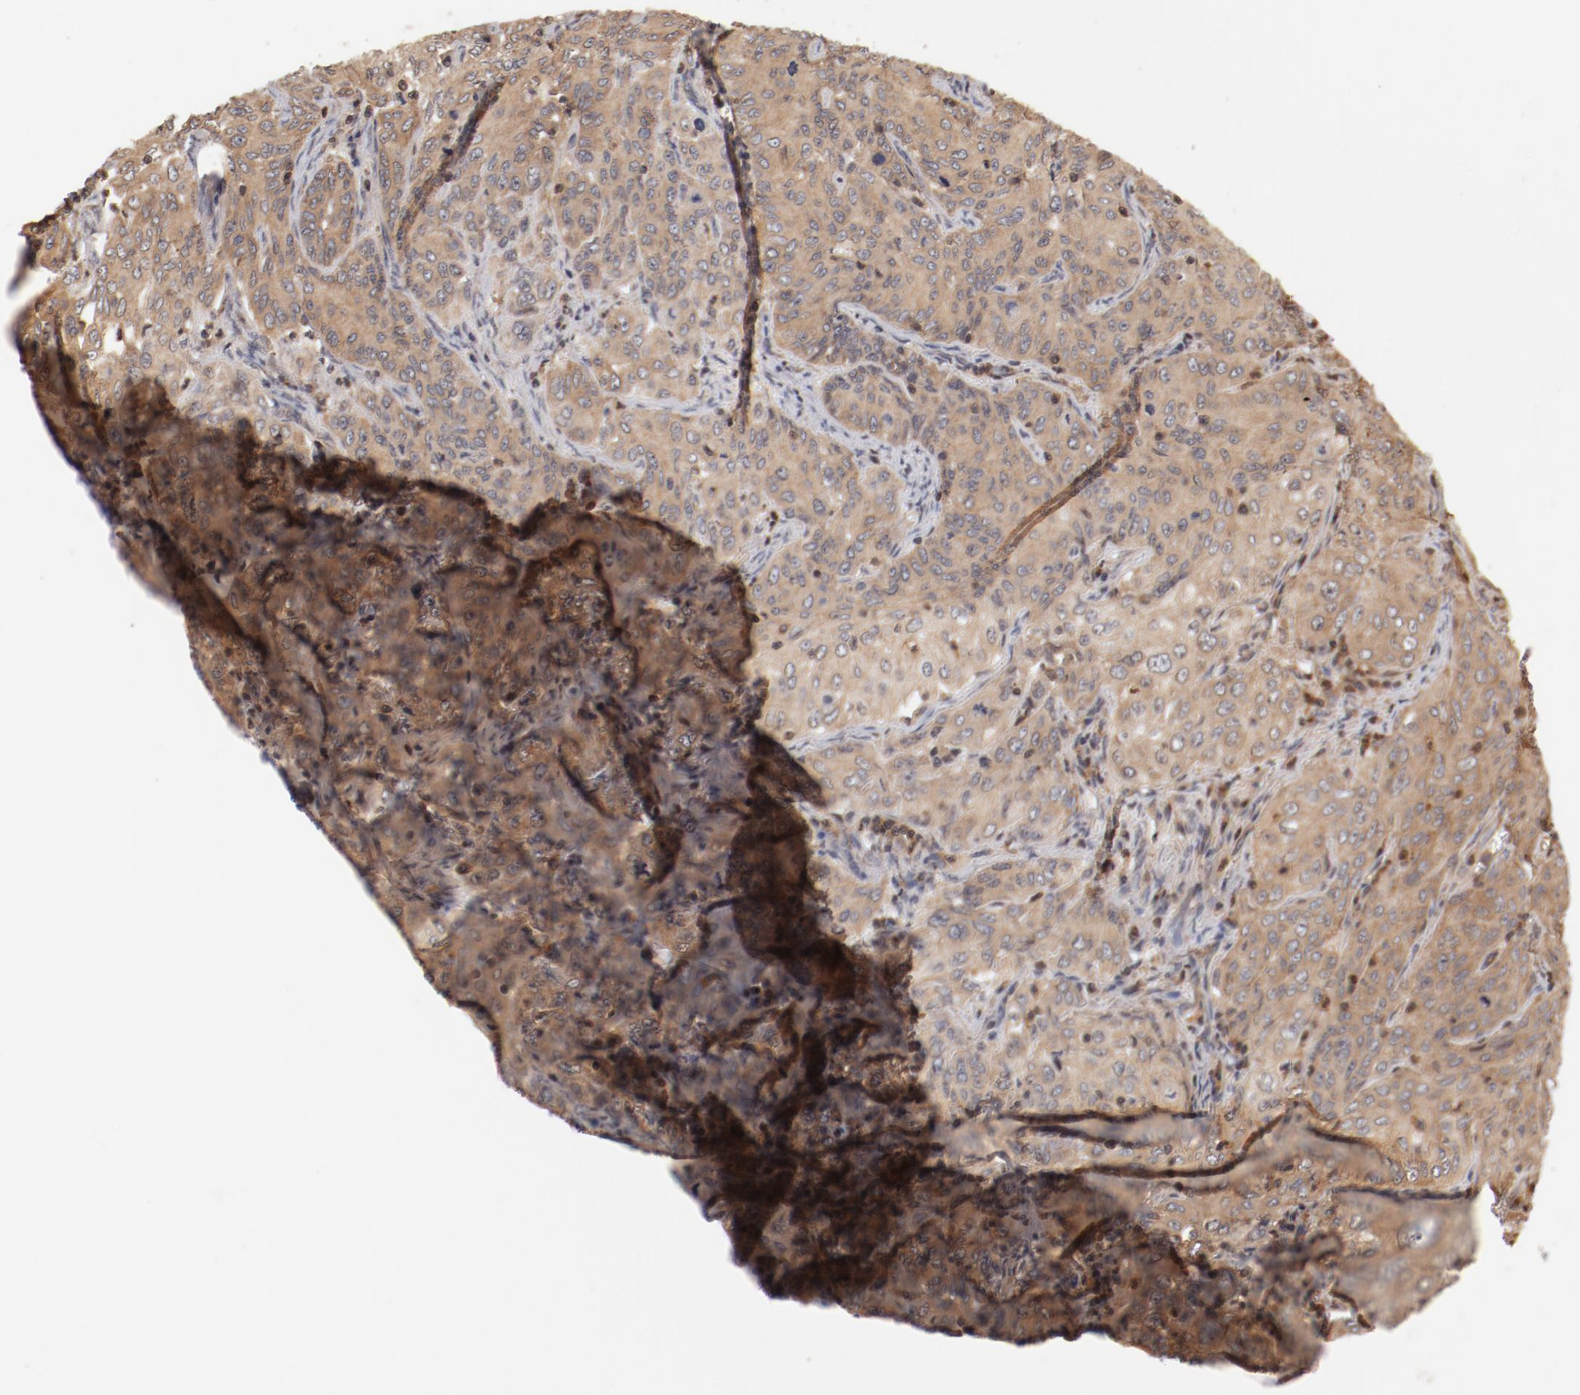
{"staining": {"intensity": "moderate", "quantity": ">75%", "location": "cytoplasmic/membranous"}, "tissue": "cervical cancer", "cell_type": "Tumor cells", "image_type": "cancer", "snomed": [{"axis": "morphology", "description": "Squamous cell carcinoma, NOS"}, {"axis": "topography", "description": "Cervix"}], "caption": "Protein expression analysis of cervical cancer displays moderate cytoplasmic/membranous expression in about >75% of tumor cells.", "gene": "GUF1", "patient": {"sex": "female", "age": 38}}